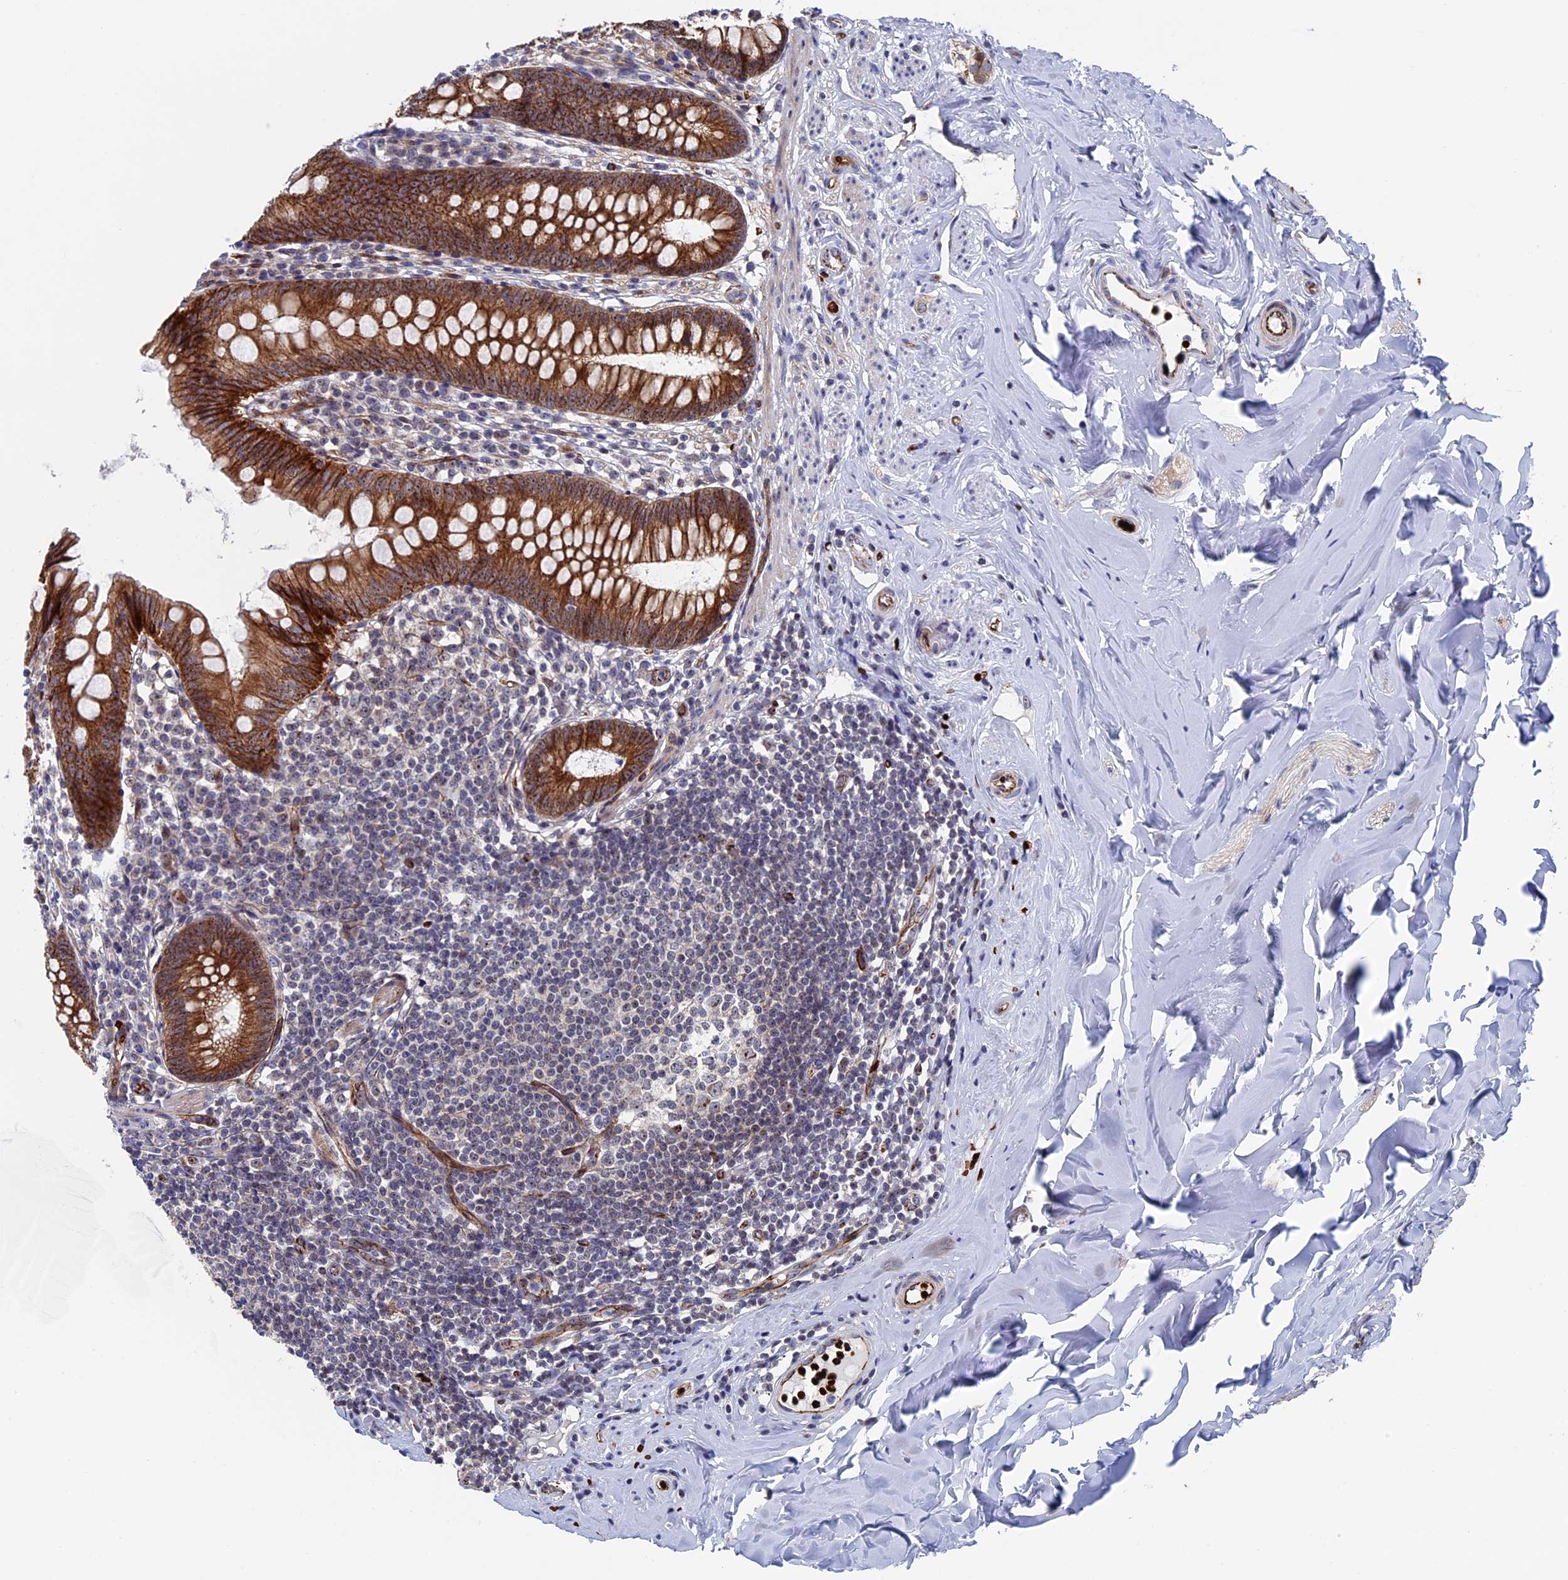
{"staining": {"intensity": "strong", "quantity": ">75%", "location": "cytoplasmic/membranous,nuclear"}, "tissue": "appendix", "cell_type": "Glandular cells", "image_type": "normal", "snomed": [{"axis": "morphology", "description": "Normal tissue, NOS"}, {"axis": "topography", "description": "Appendix"}], "caption": "A brown stain labels strong cytoplasmic/membranous,nuclear staining of a protein in glandular cells of unremarkable human appendix. (IHC, brightfield microscopy, high magnification).", "gene": "EXOSC9", "patient": {"sex": "female", "age": 51}}